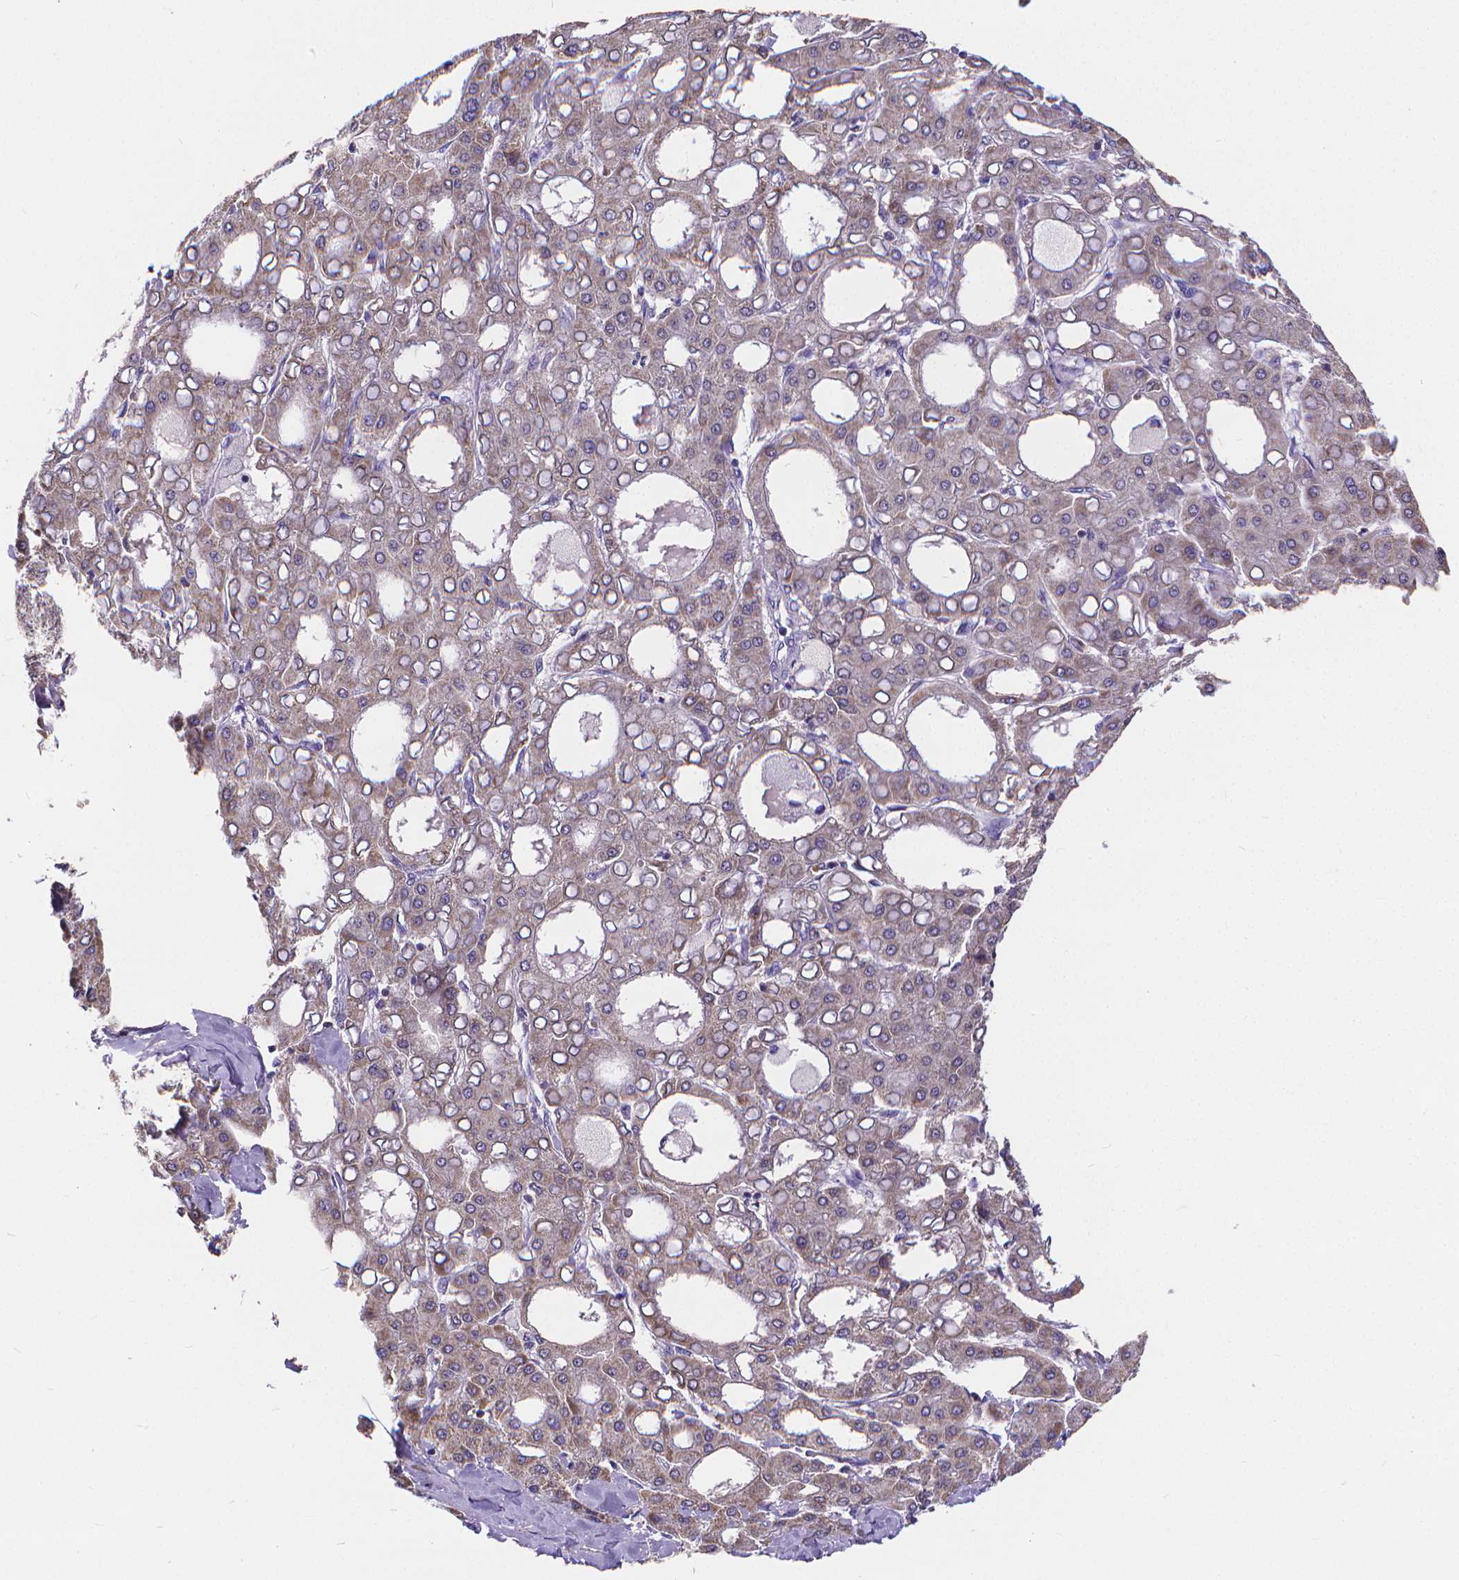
{"staining": {"intensity": "weak", "quantity": "<25%", "location": "cytoplasmic/membranous"}, "tissue": "liver cancer", "cell_type": "Tumor cells", "image_type": "cancer", "snomed": [{"axis": "morphology", "description": "Carcinoma, Hepatocellular, NOS"}, {"axis": "topography", "description": "Liver"}], "caption": "This is an immunohistochemistry (IHC) micrograph of liver cancer (hepatocellular carcinoma). There is no positivity in tumor cells.", "gene": "GLRB", "patient": {"sex": "male", "age": 65}}